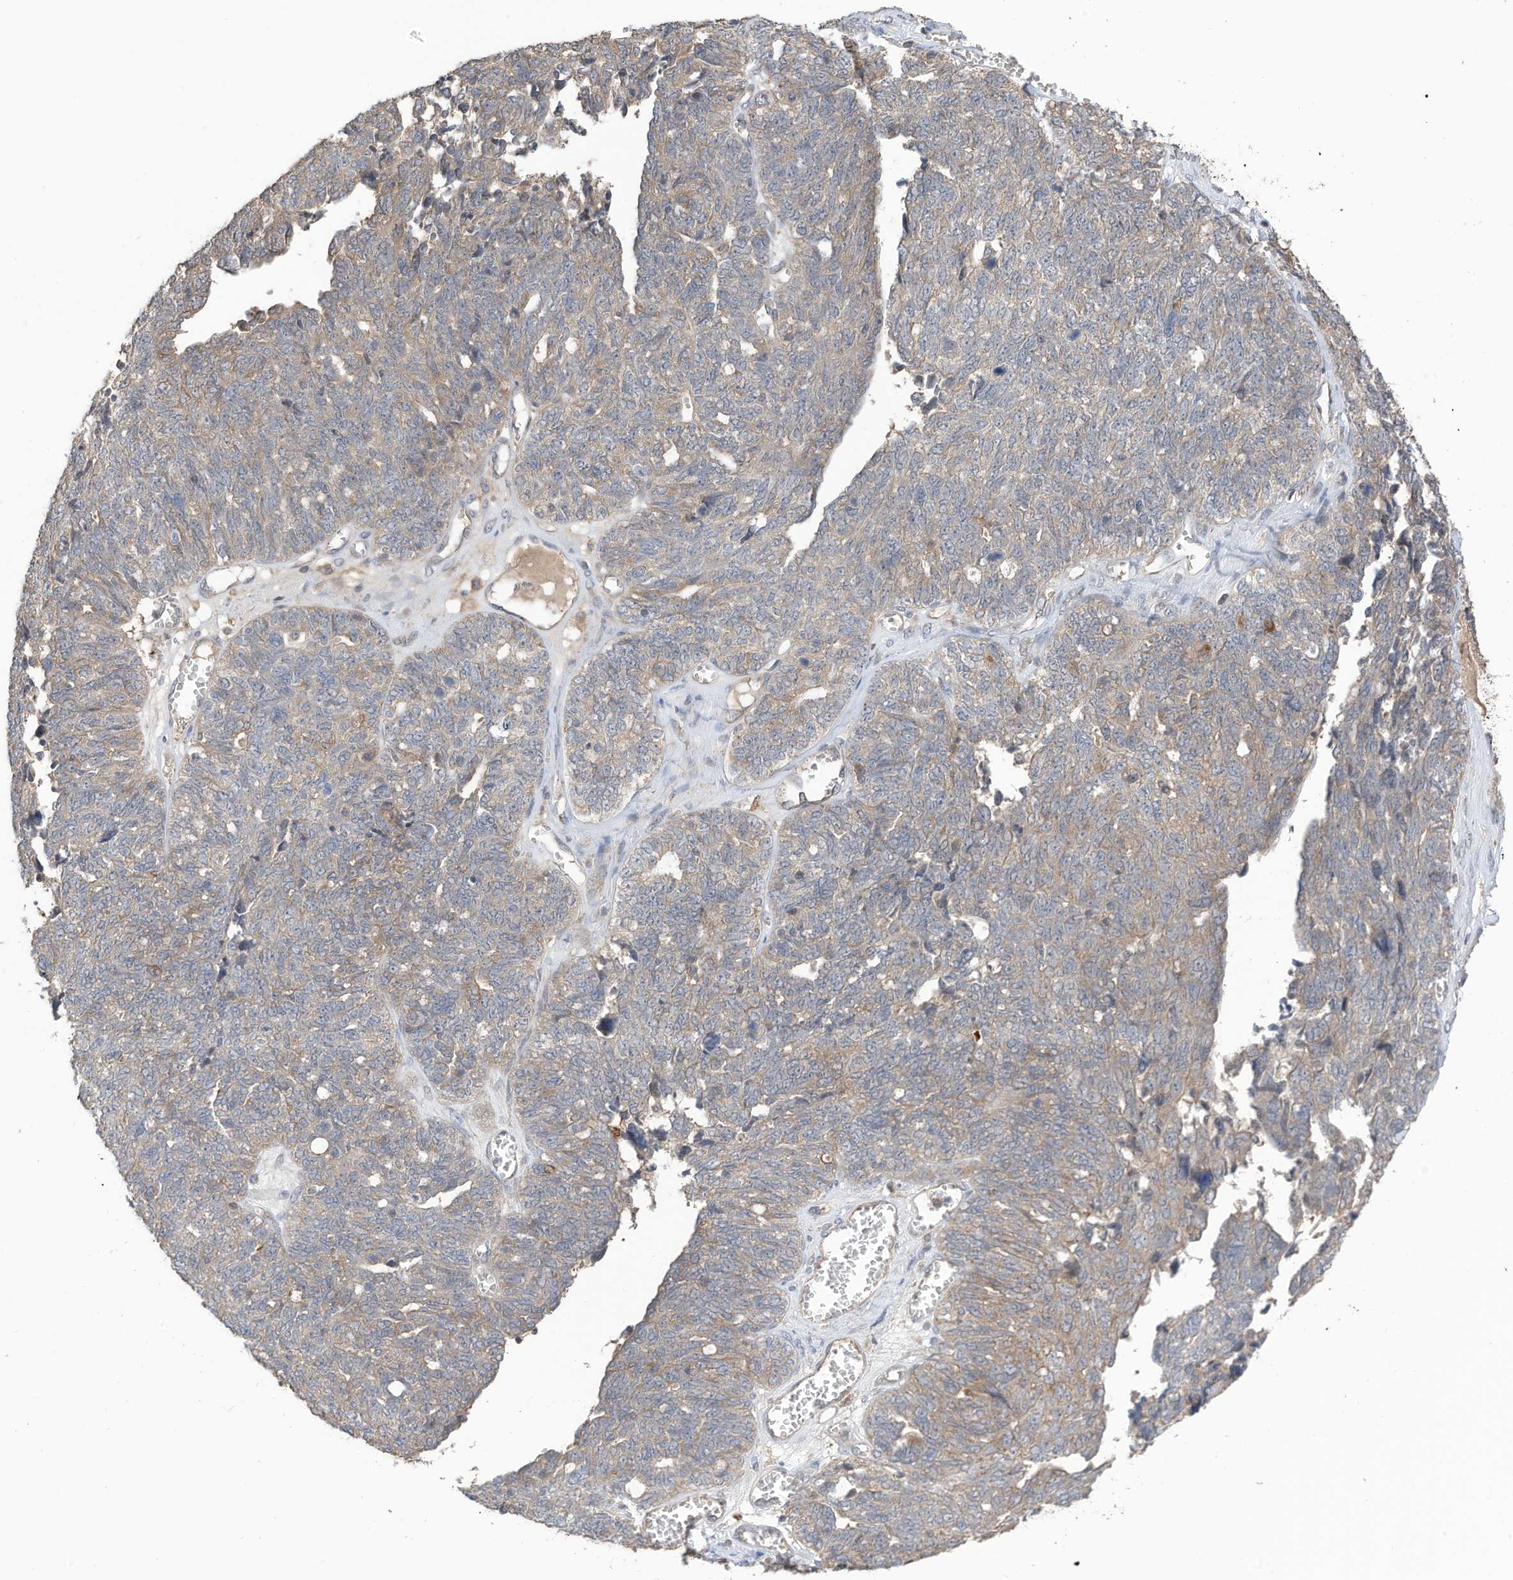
{"staining": {"intensity": "weak", "quantity": "25%-75%", "location": "cytoplasmic/membranous"}, "tissue": "ovarian cancer", "cell_type": "Tumor cells", "image_type": "cancer", "snomed": [{"axis": "morphology", "description": "Cystadenocarcinoma, serous, NOS"}, {"axis": "topography", "description": "Ovary"}], "caption": "Ovarian serous cystadenocarcinoma was stained to show a protein in brown. There is low levels of weak cytoplasmic/membranous expression in approximately 25%-75% of tumor cells. (Brightfield microscopy of DAB IHC at high magnification).", "gene": "REC8", "patient": {"sex": "female", "age": 79}}